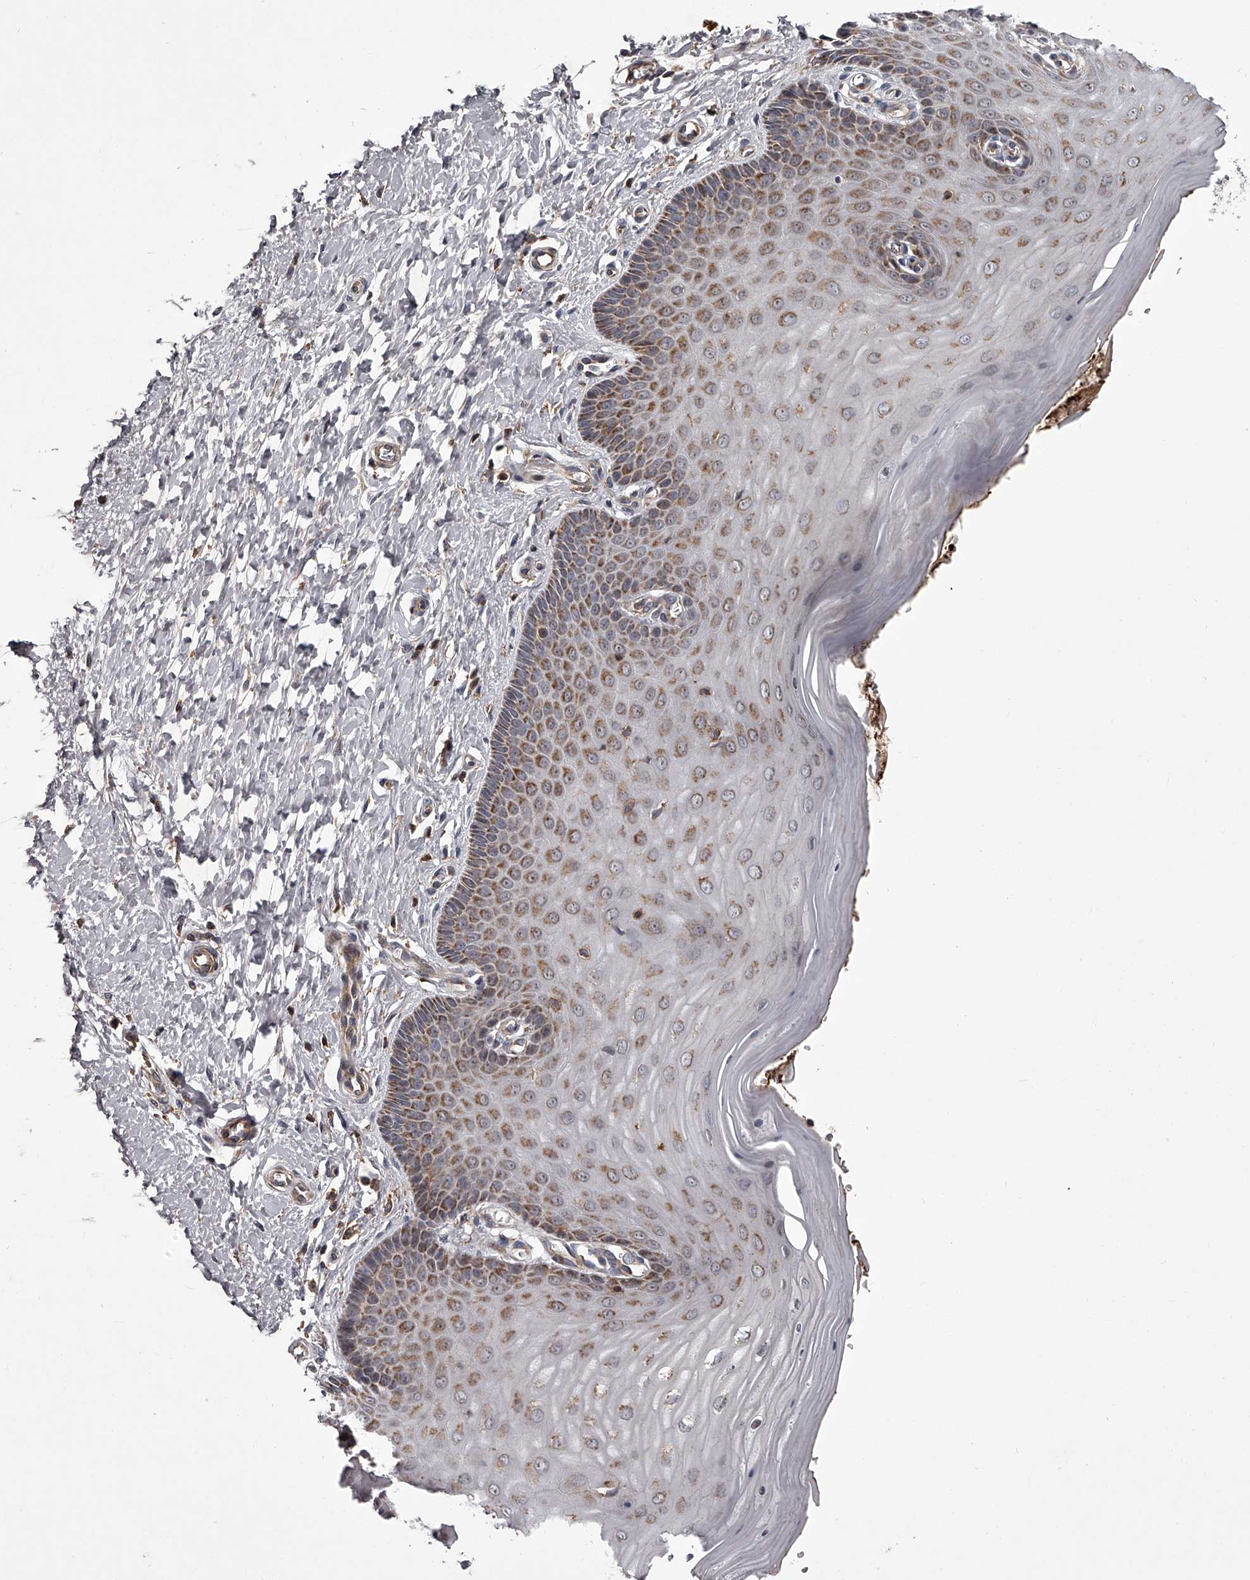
{"staining": {"intensity": "moderate", "quantity": "<25%", "location": "cytoplasmic/membranous"}, "tissue": "cervix", "cell_type": "Glandular cells", "image_type": "normal", "snomed": [{"axis": "morphology", "description": "Normal tissue, NOS"}, {"axis": "topography", "description": "Cervix"}], "caption": "Immunohistochemistry image of normal cervix stained for a protein (brown), which shows low levels of moderate cytoplasmic/membranous positivity in approximately <25% of glandular cells.", "gene": "RRP36", "patient": {"sex": "female", "age": 55}}